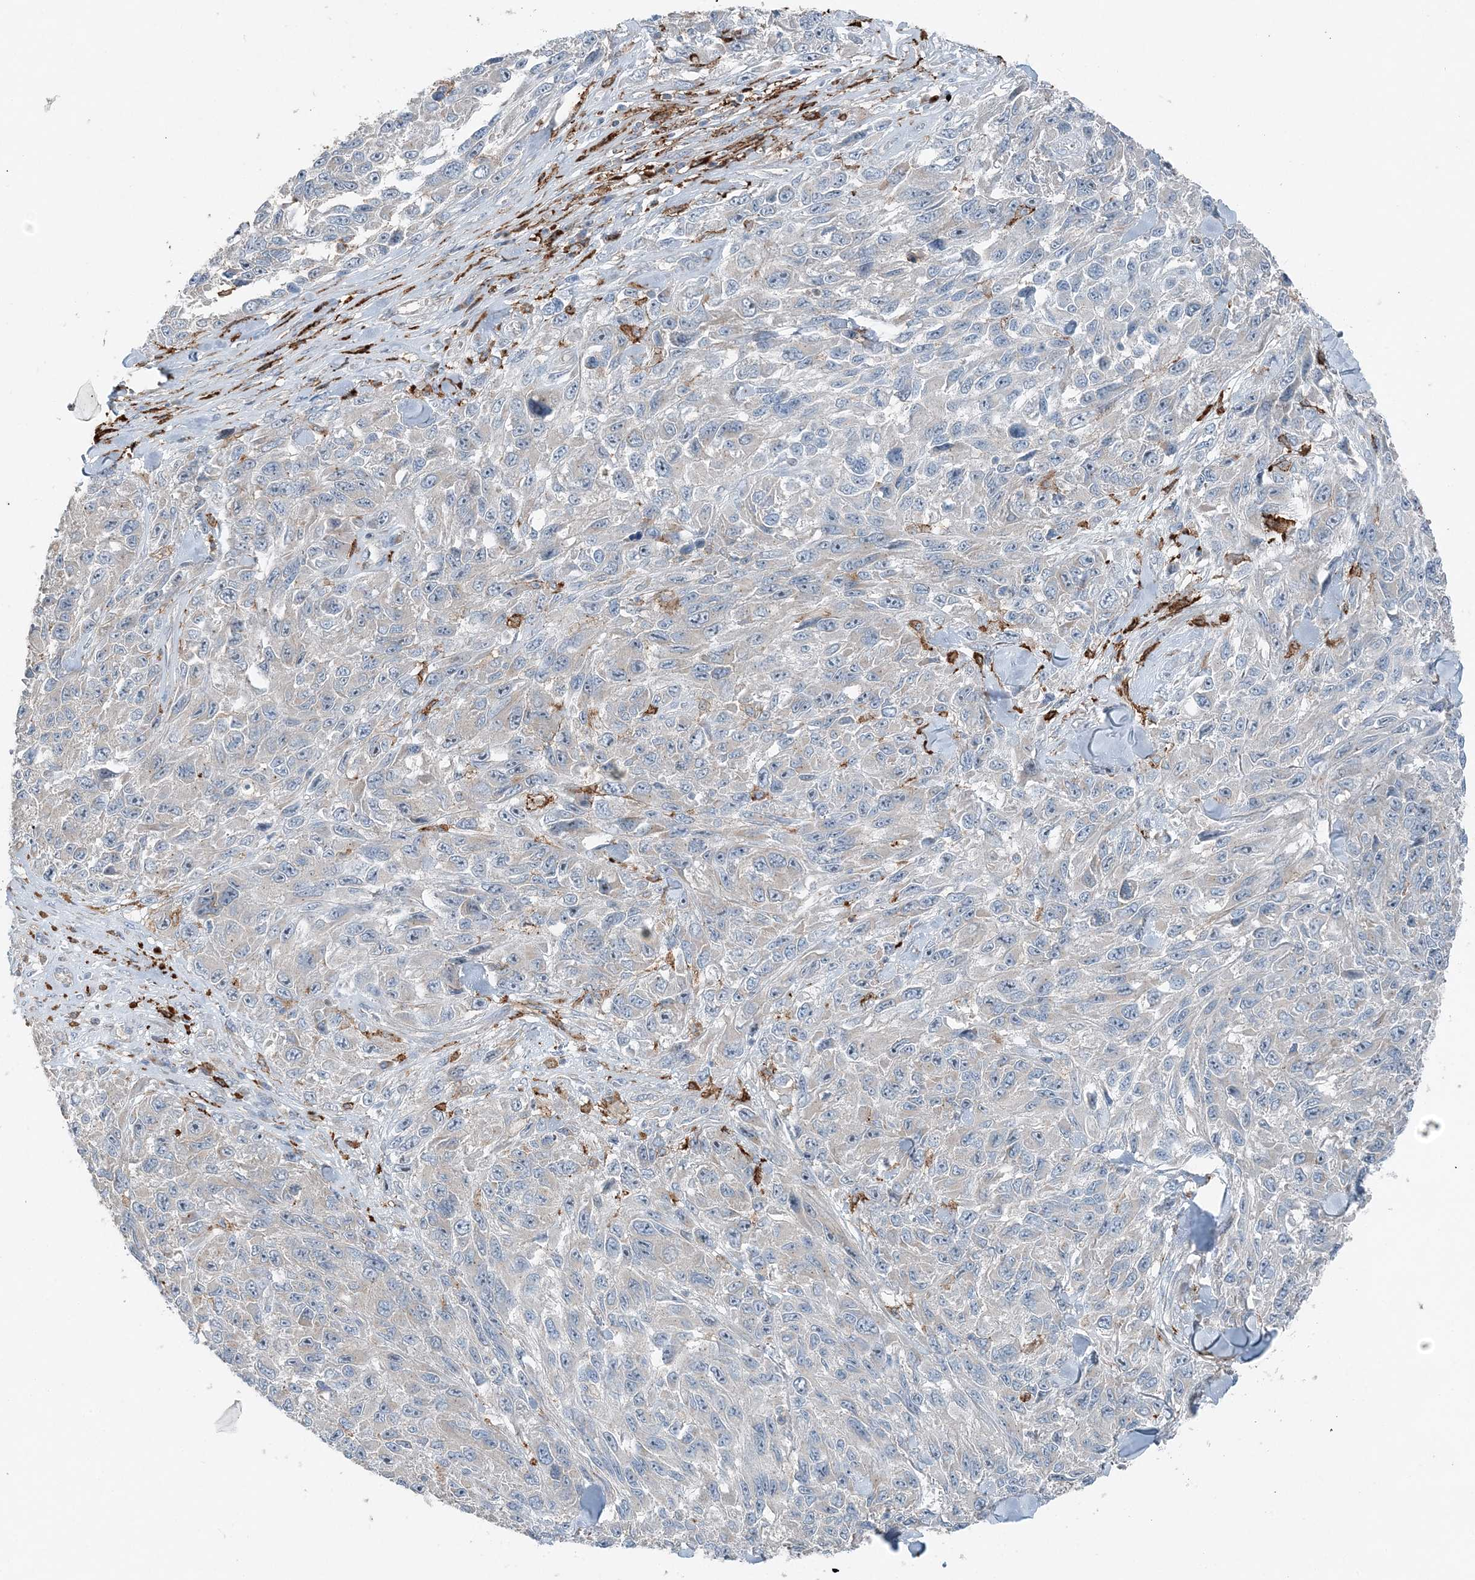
{"staining": {"intensity": "negative", "quantity": "none", "location": "none"}, "tissue": "melanoma", "cell_type": "Tumor cells", "image_type": "cancer", "snomed": [{"axis": "morphology", "description": "Malignant melanoma, NOS"}, {"axis": "topography", "description": "Skin"}], "caption": "DAB immunohistochemical staining of melanoma exhibits no significant staining in tumor cells.", "gene": "KY", "patient": {"sex": "female", "age": 96}}